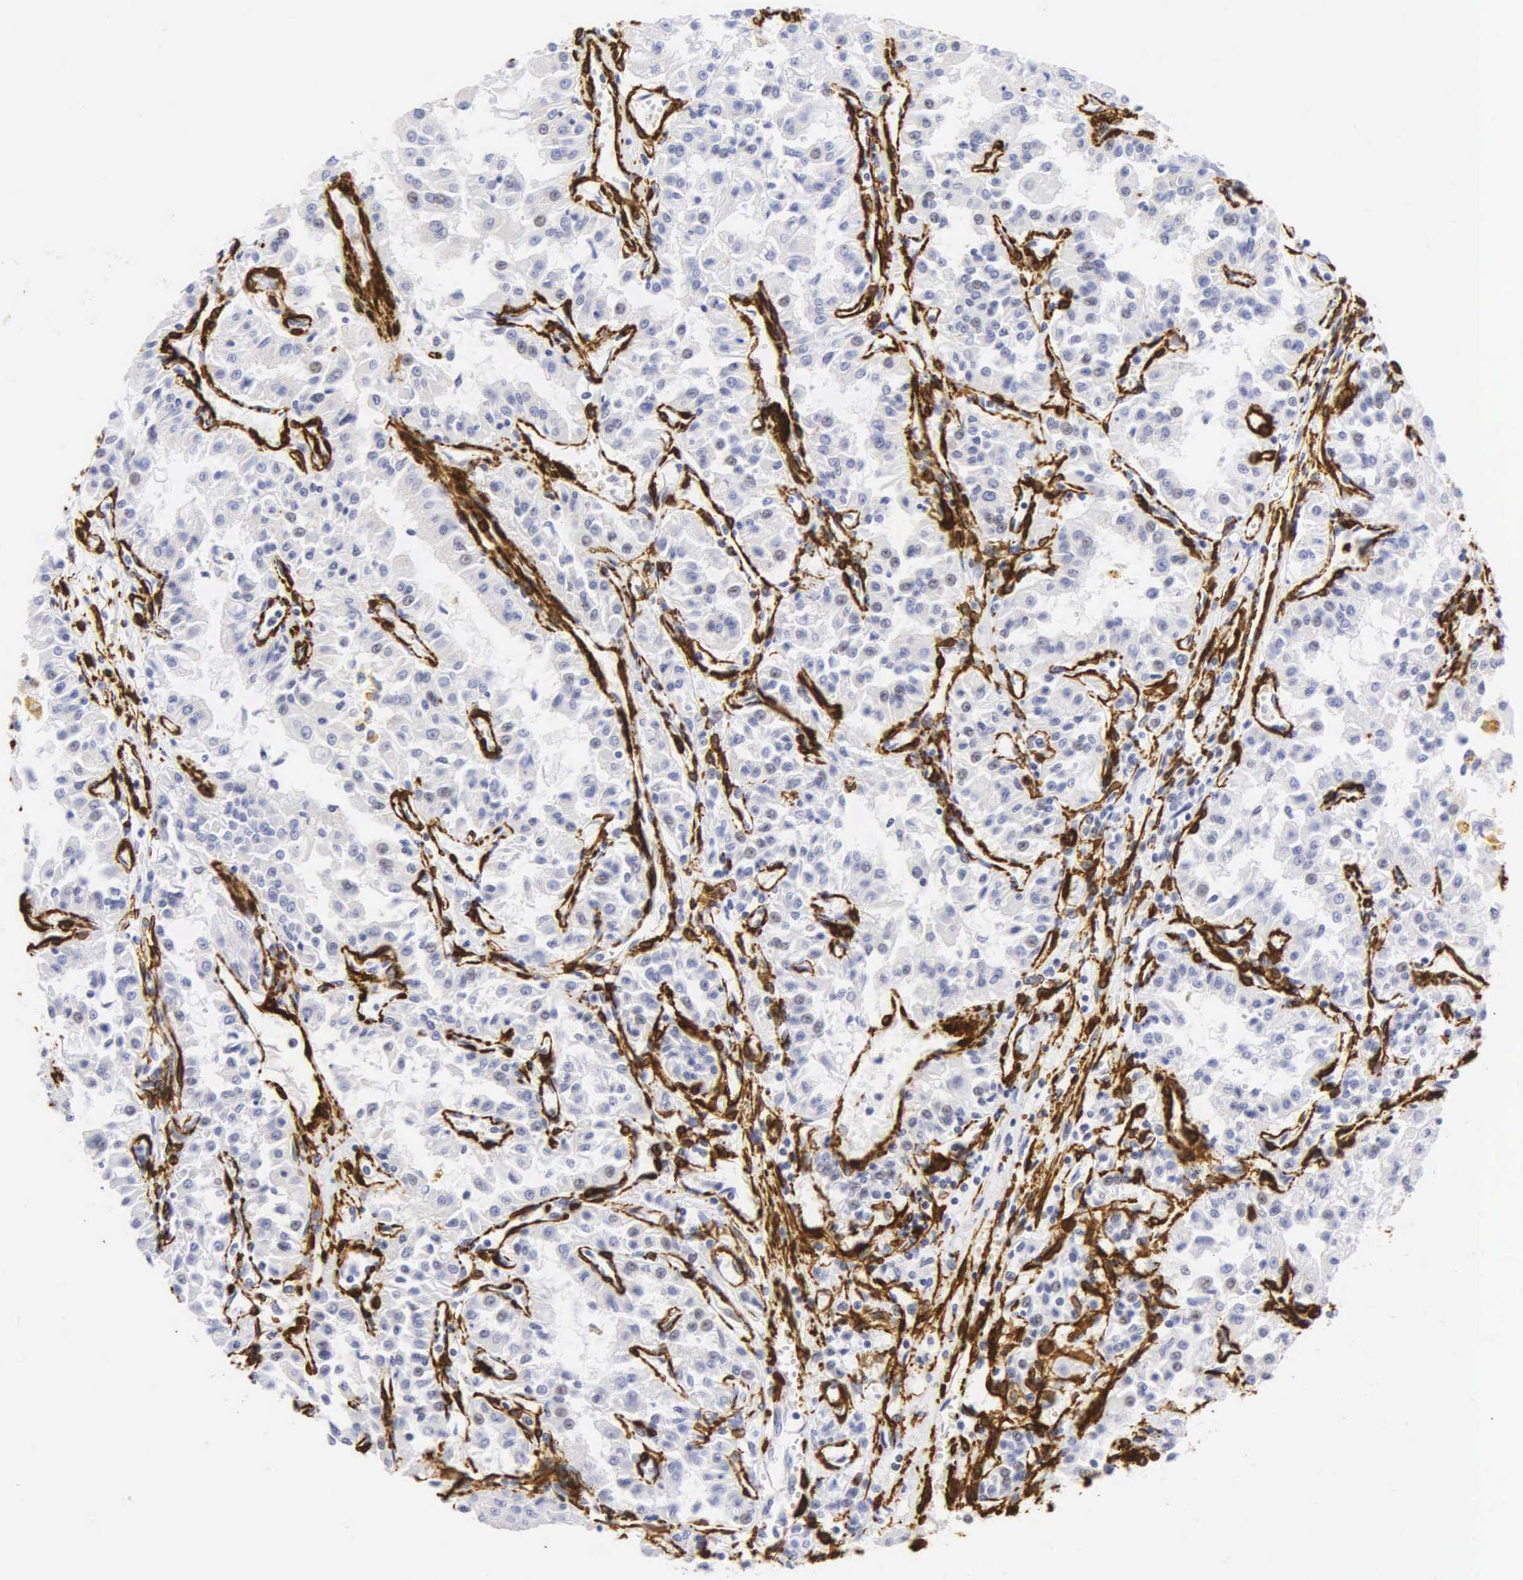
{"staining": {"intensity": "weak", "quantity": "<25%", "location": "cytoplasmic/membranous,nuclear"}, "tissue": "renal cancer", "cell_type": "Tumor cells", "image_type": "cancer", "snomed": [{"axis": "morphology", "description": "Adenocarcinoma, NOS"}, {"axis": "topography", "description": "Kidney"}], "caption": "DAB immunohistochemical staining of renal cancer (adenocarcinoma) shows no significant positivity in tumor cells. Brightfield microscopy of immunohistochemistry stained with DAB (brown) and hematoxylin (blue), captured at high magnification.", "gene": "ACTA2", "patient": {"sex": "male", "age": 78}}